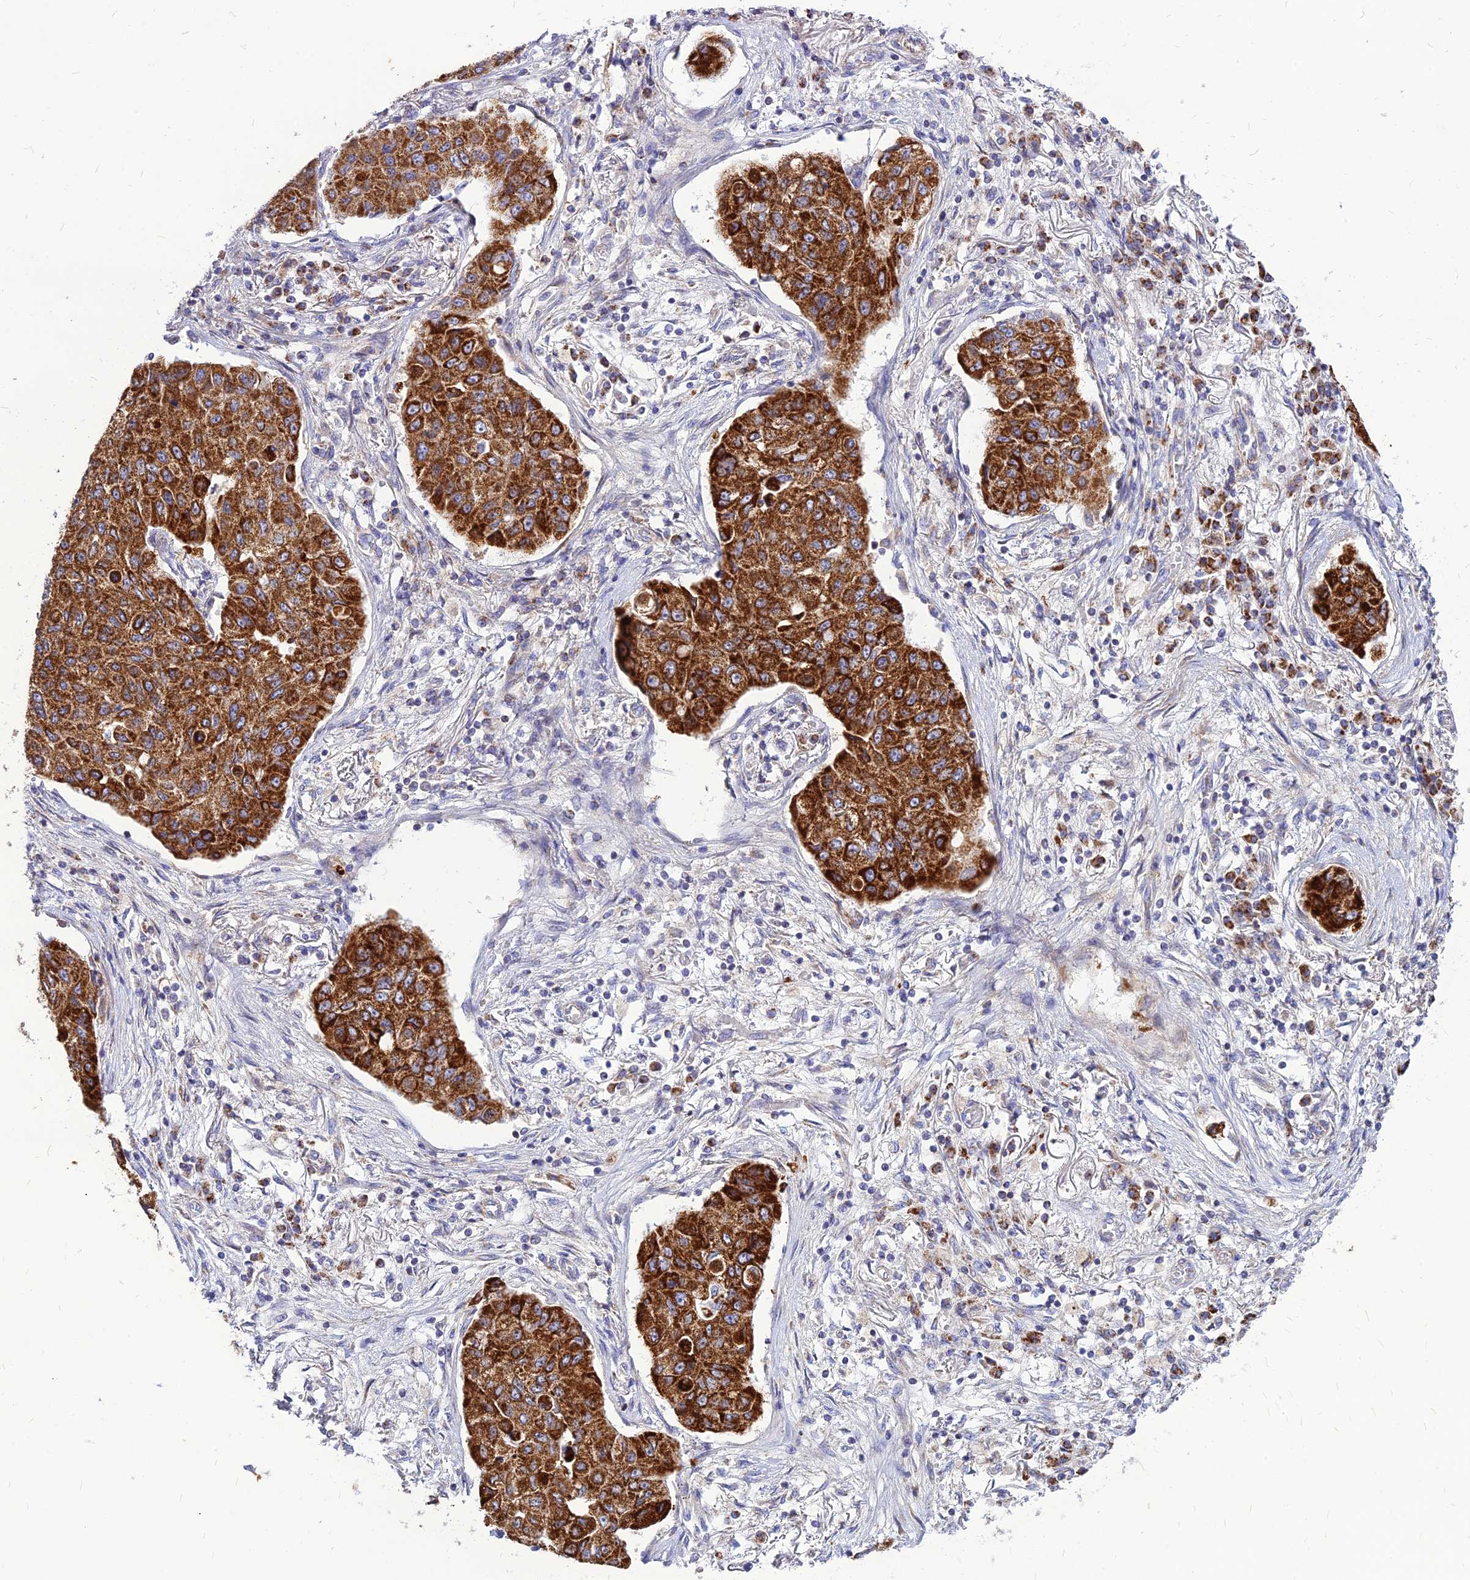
{"staining": {"intensity": "strong", "quantity": ">75%", "location": "cytoplasmic/membranous"}, "tissue": "lung cancer", "cell_type": "Tumor cells", "image_type": "cancer", "snomed": [{"axis": "morphology", "description": "Squamous cell carcinoma, NOS"}, {"axis": "topography", "description": "Lung"}], "caption": "DAB immunohistochemical staining of lung squamous cell carcinoma displays strong cytoplasmic/membranous protein positivity in about >75% of tumor cells.", "gene": "ECI1", "patient": {"sex": "male", "age": 74}}